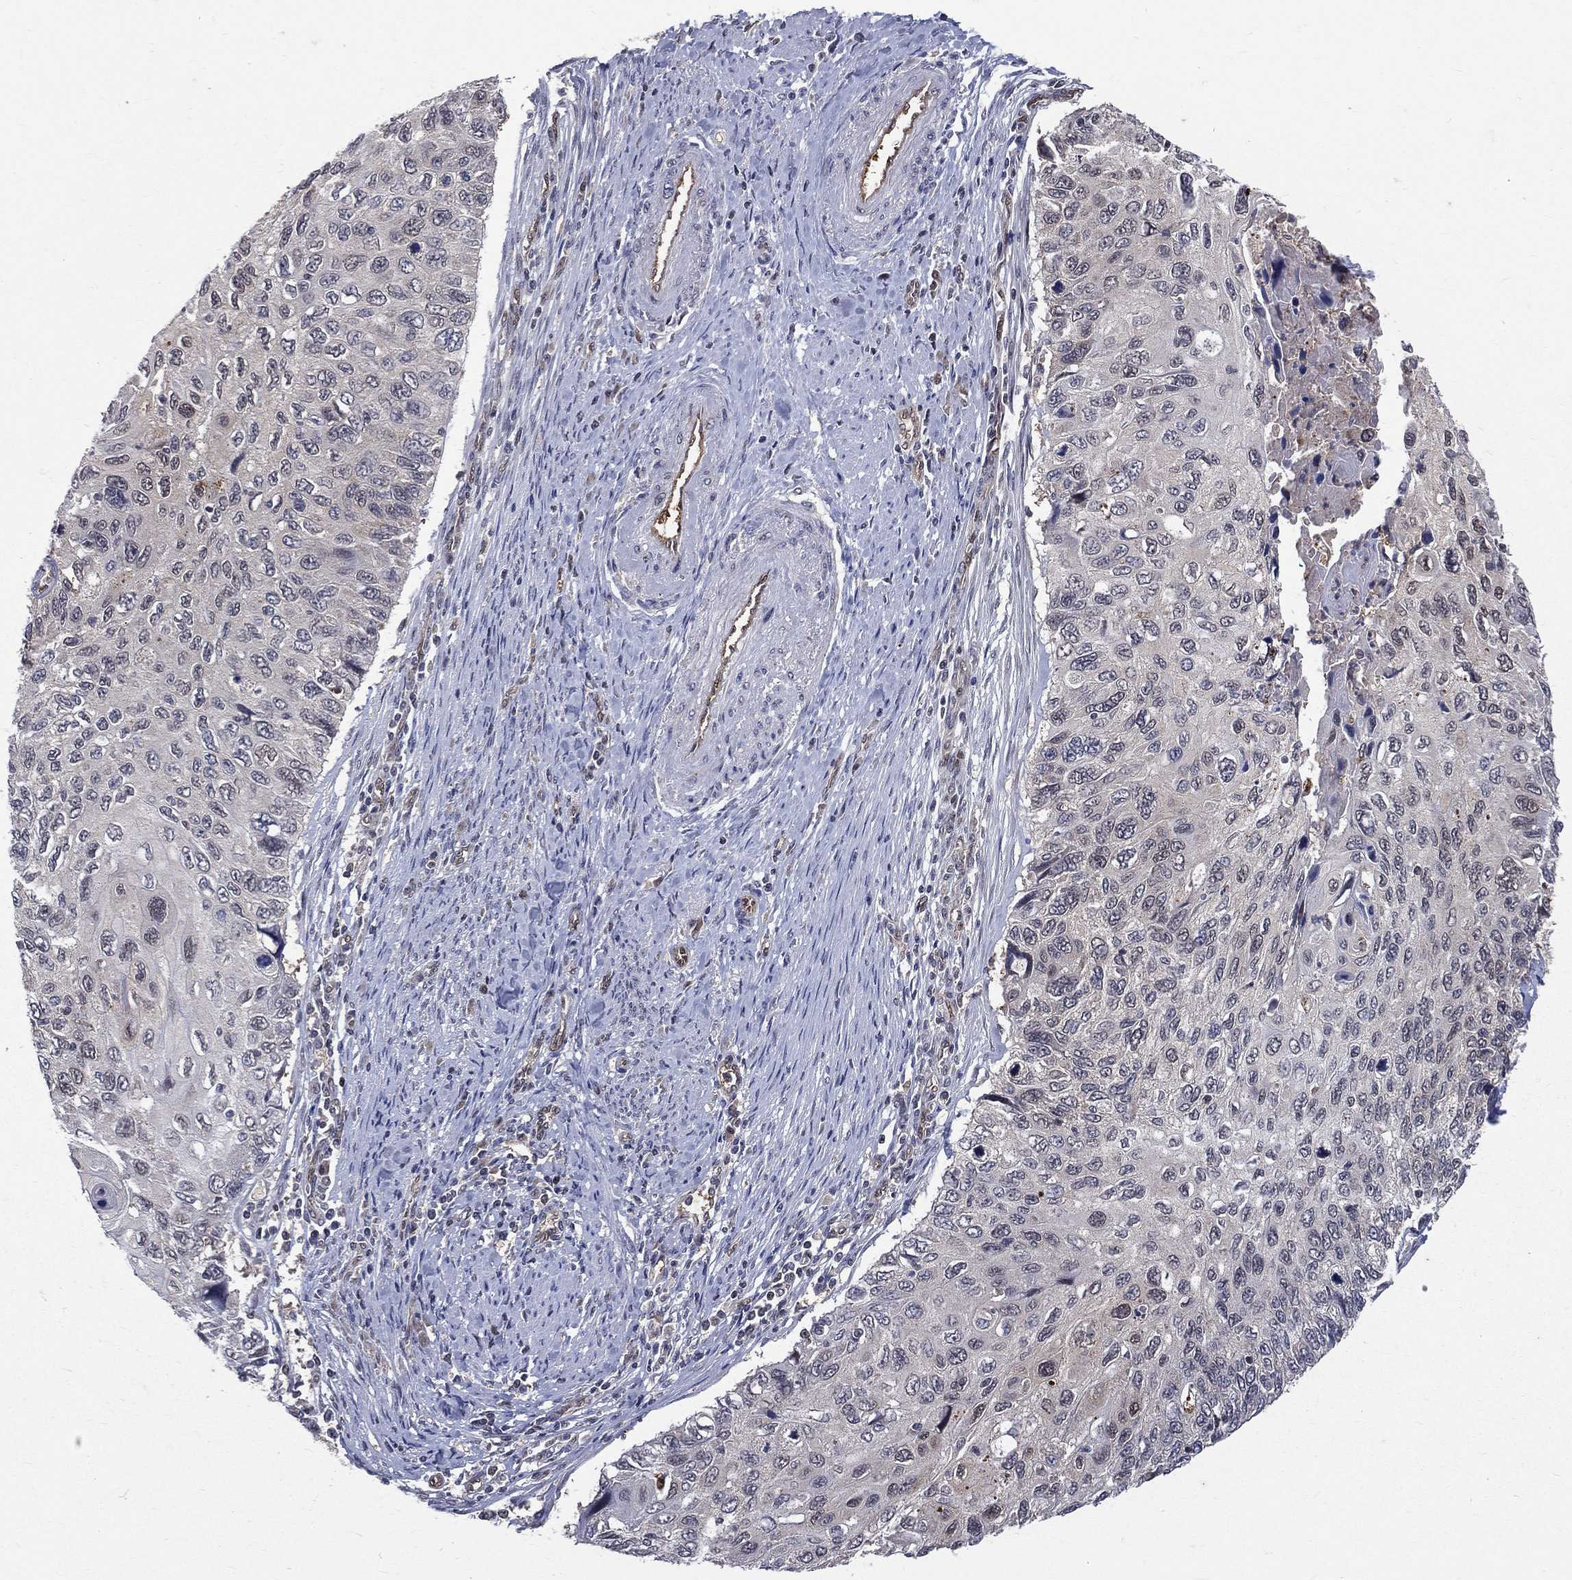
{"staining": {"intensity": "negative", "quantity": "none", "location": "none"}, "tissue": "cervical cancer", "cell_type": "Tumor cells", "image_type": "cancer", "snomed": [{"axis": "morphology", "description": "Squamous cell carcinoma, NOS"}, {"axis": "topography", "description": "Cervix"}], "caption": "Cervical cancer (squamous cell carcinoma) stained for a protein using IHC exhibits no positivity tumor cells.", "gene": "GMPR2", "patient": {"sex": "female", "age": 70}}